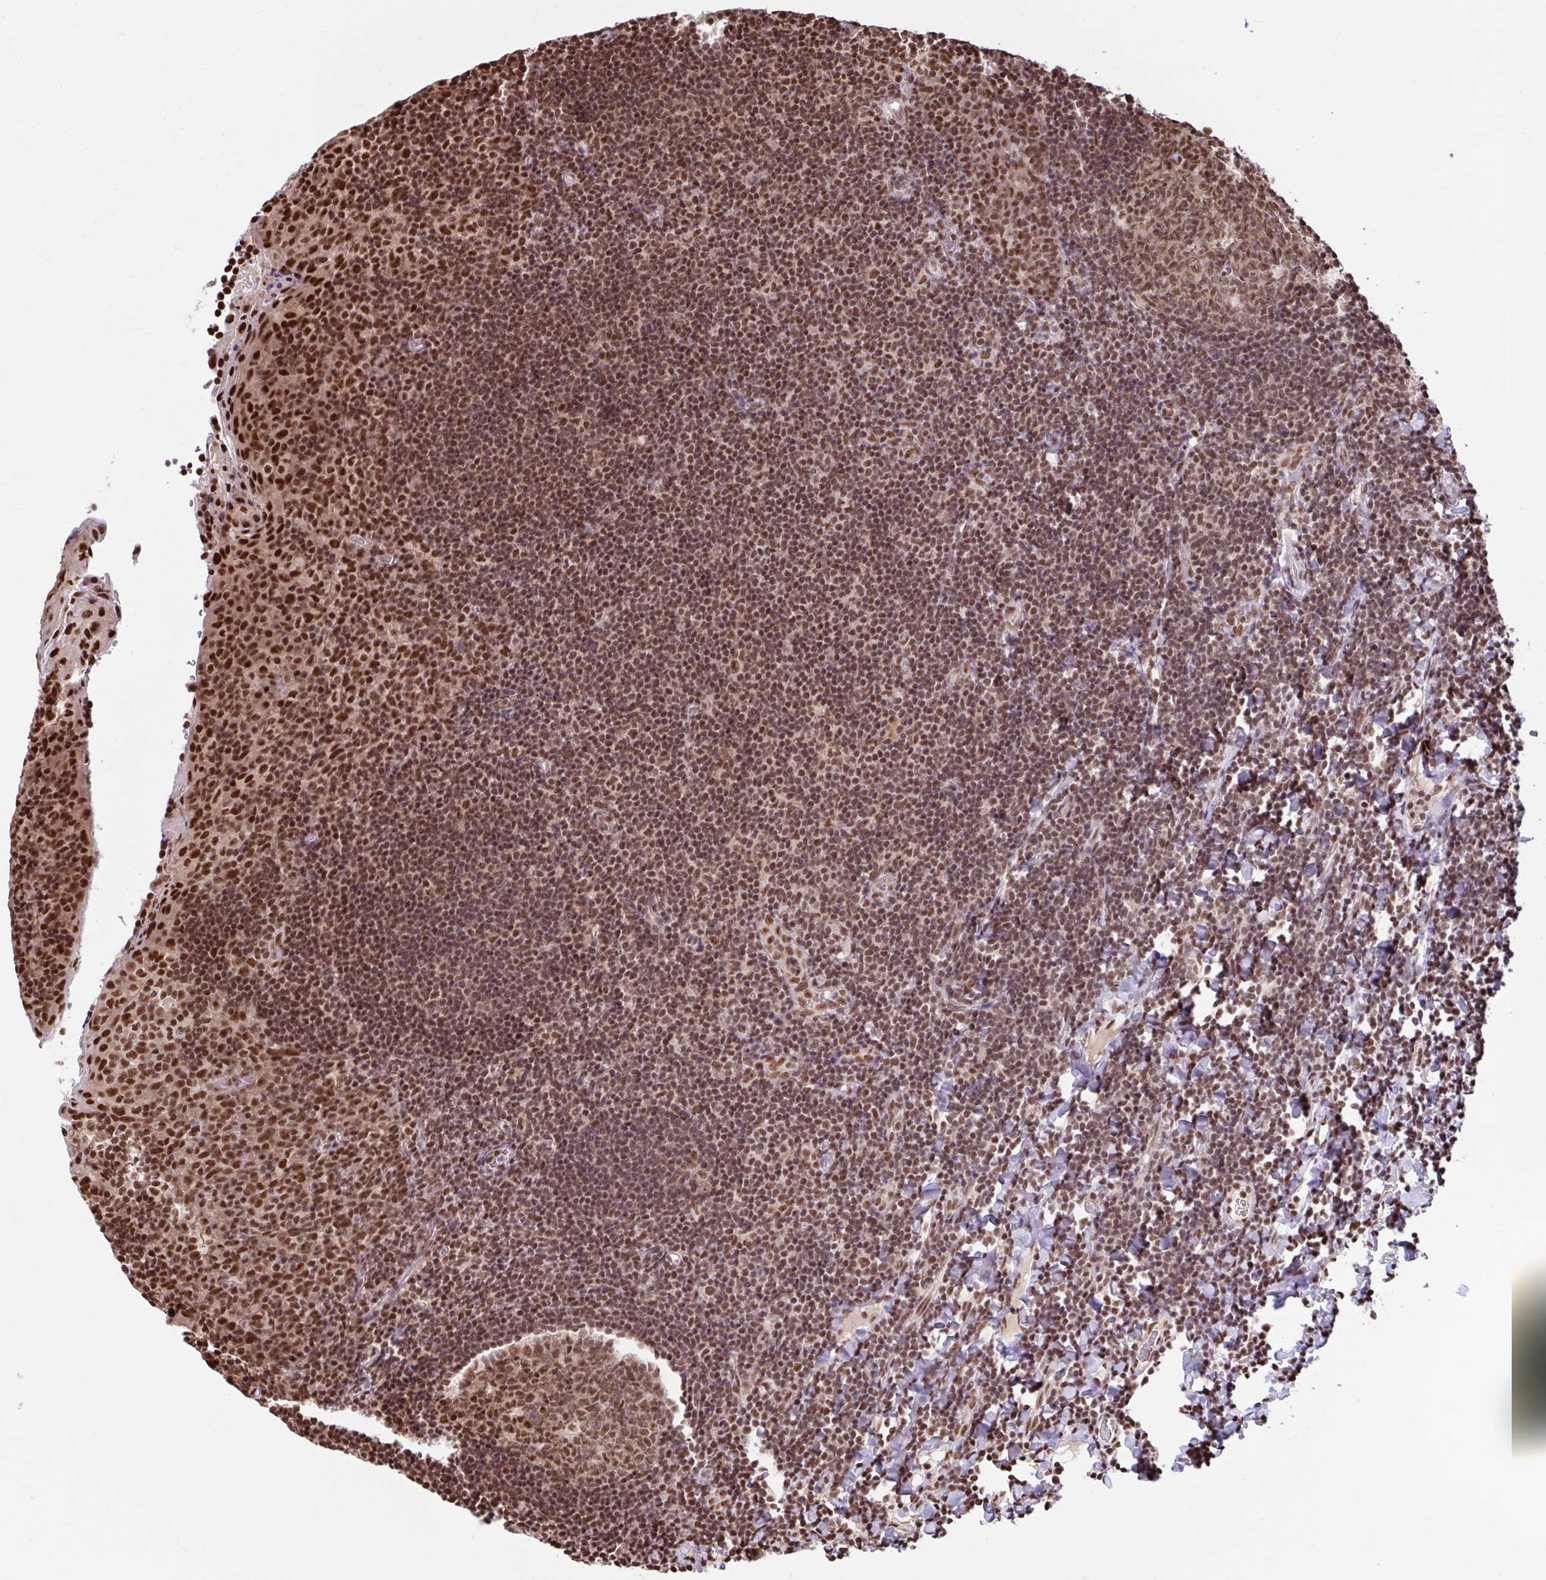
{"staining": {"intensity": "moderate", "quantity": ">75%", "location": "nuclear"}, "tissue": "tonsil", "cell_type": "Germinal center cells", "image_type": "normal", "snomed": [{"axis": "morphology", "description": "Normal tissue, NOS"}, {"axis": "topography", "description": "Tonsil"}], "caption": "IHC staining of unremarkable tonsil, which demonstrates medium levels of moderate nuclear expression in about >75% of germinal center cells indicating moderate nuclear protein expression. The staining was performed using DAB (3,3'-diaminobenzidine) (brown) for protein detection and nuclei were counterstained in hematoxylin (blue).", "gene": "ABCA9", "patient": {"sex": "male", "age": 17}}